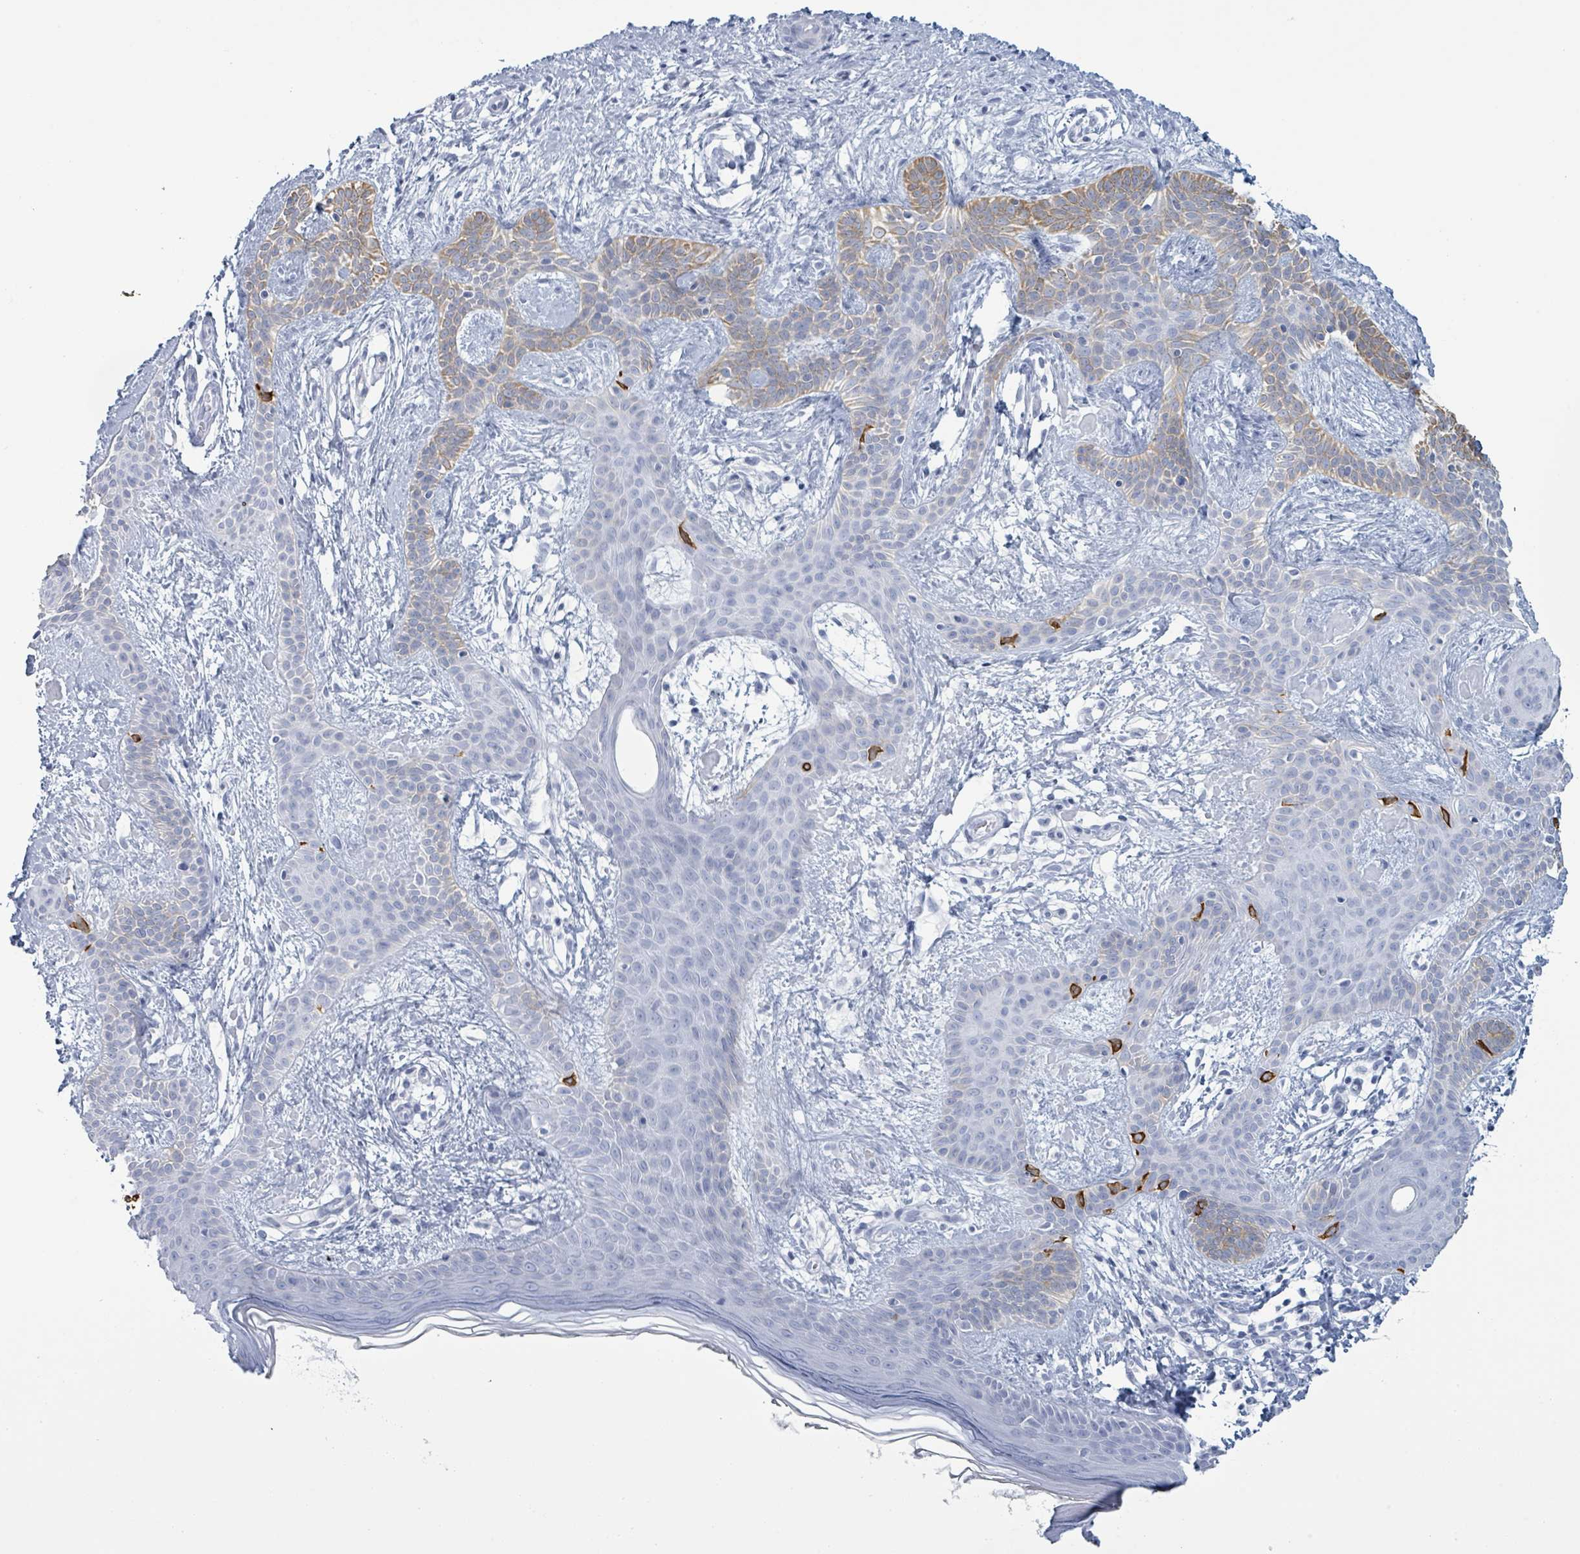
{"staining": {"intensity": "moderate", "quantity": "<25%", "location": "cytoplasmic/membranous"}, "tissue": "skin cancer", "cell_type": "Tumor cells", "image_type": "cancer", "snomed": [{"axis": "morphology", "description": "Basal cell carcinoma"}, {"axis": "topography", "description": "Skin"}], "caption": "The photomicrograph exhibits a brown stain indicating the presence of a protein in the cytoplasmic/membranous of tumor cells in basal cell carcinoma (skin).", "gene": "KRT8", "patient": {"sex": "male", "age": 78}}